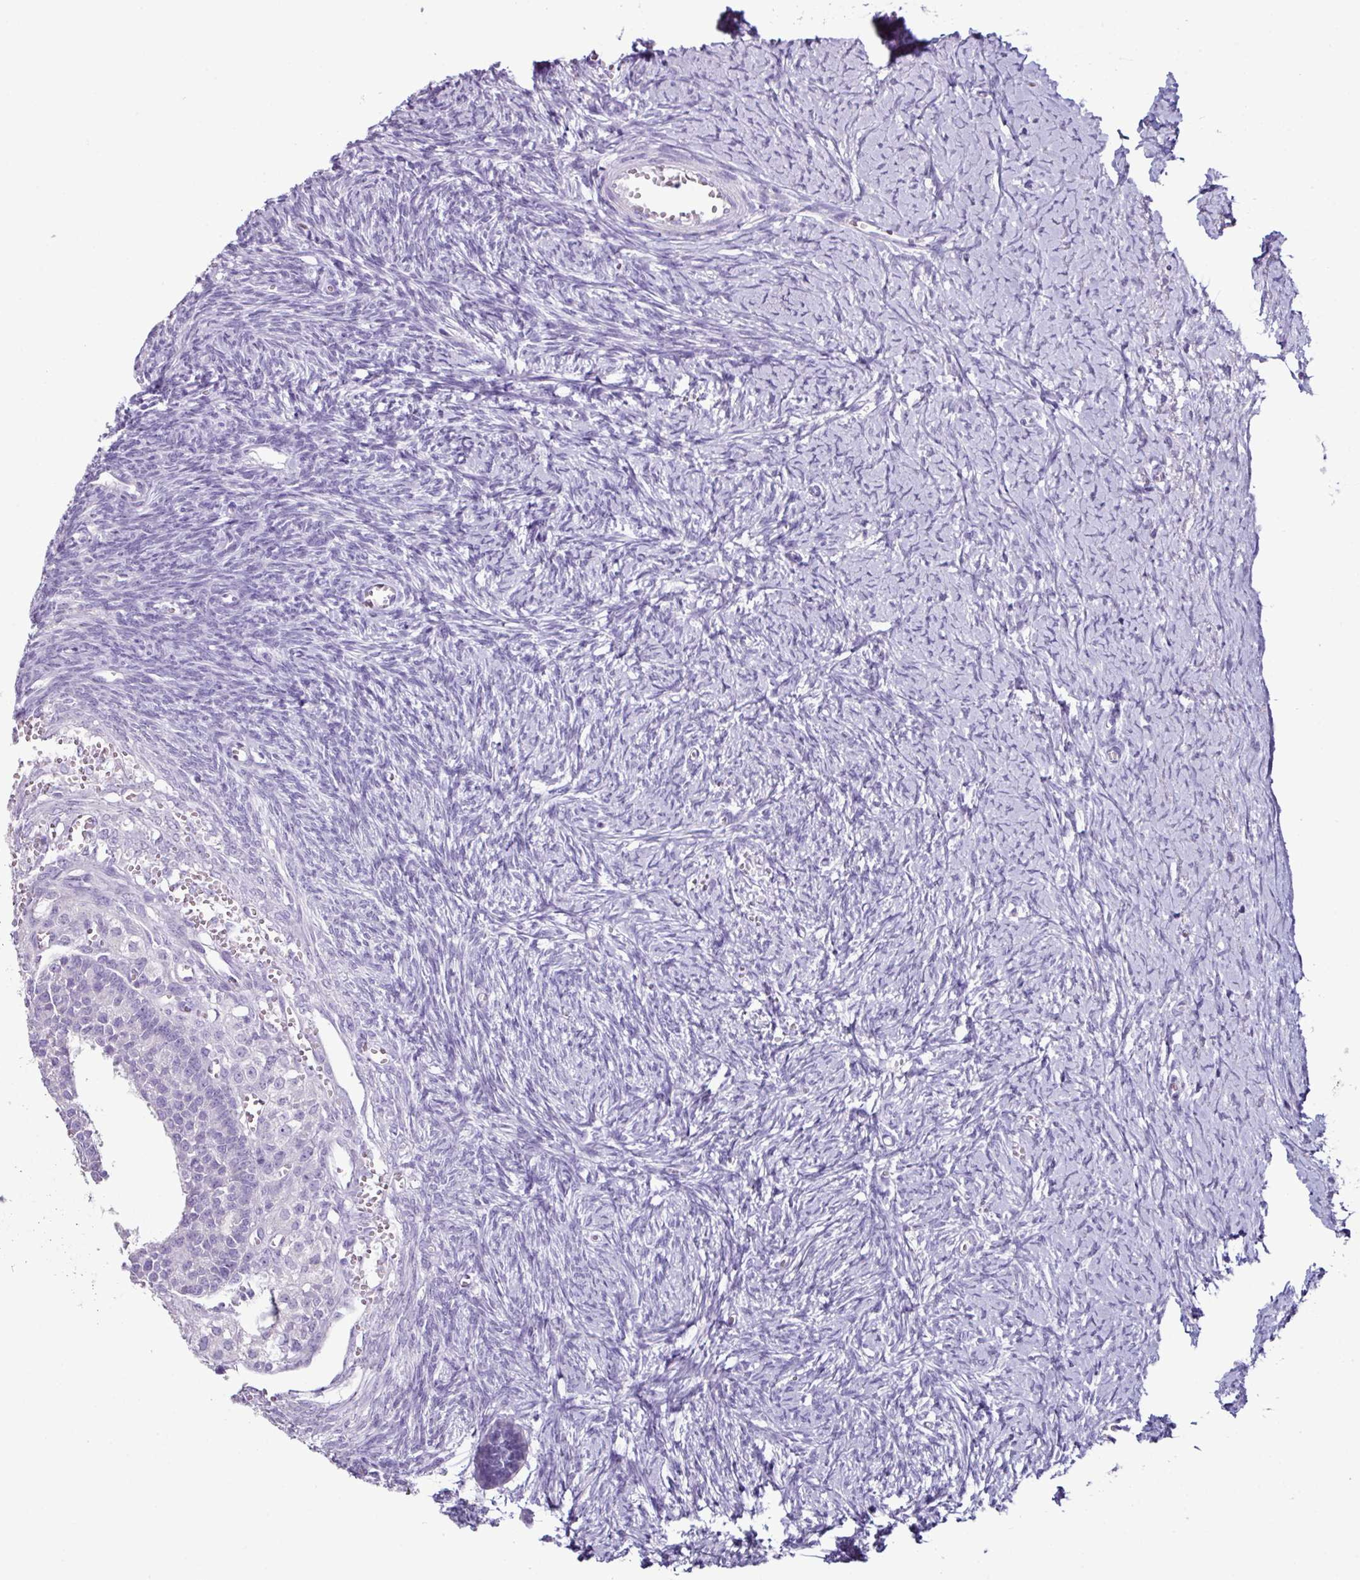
{"staining": {"intensity": "negative", "quantity": "none", "location": "none"}, "tissue": "ovary", "cell_type": "Ovarian stroma cells", "image_type": "normal", "snomed": [{"axis": "morphology", "description": "Normal tissue, NOS"}, {"axis": "topography", "description": "Ovary"}], "caption": "IHC image of benign human ovary stained for a protein (brown), which displays no staining in ovarian stroma cells. (DAB (3,3'-diaminobenzidine) IHC with hematoxylin counter stain).", "gene": "GLP2R", "patient": {"sex": "female", "age": 39}}